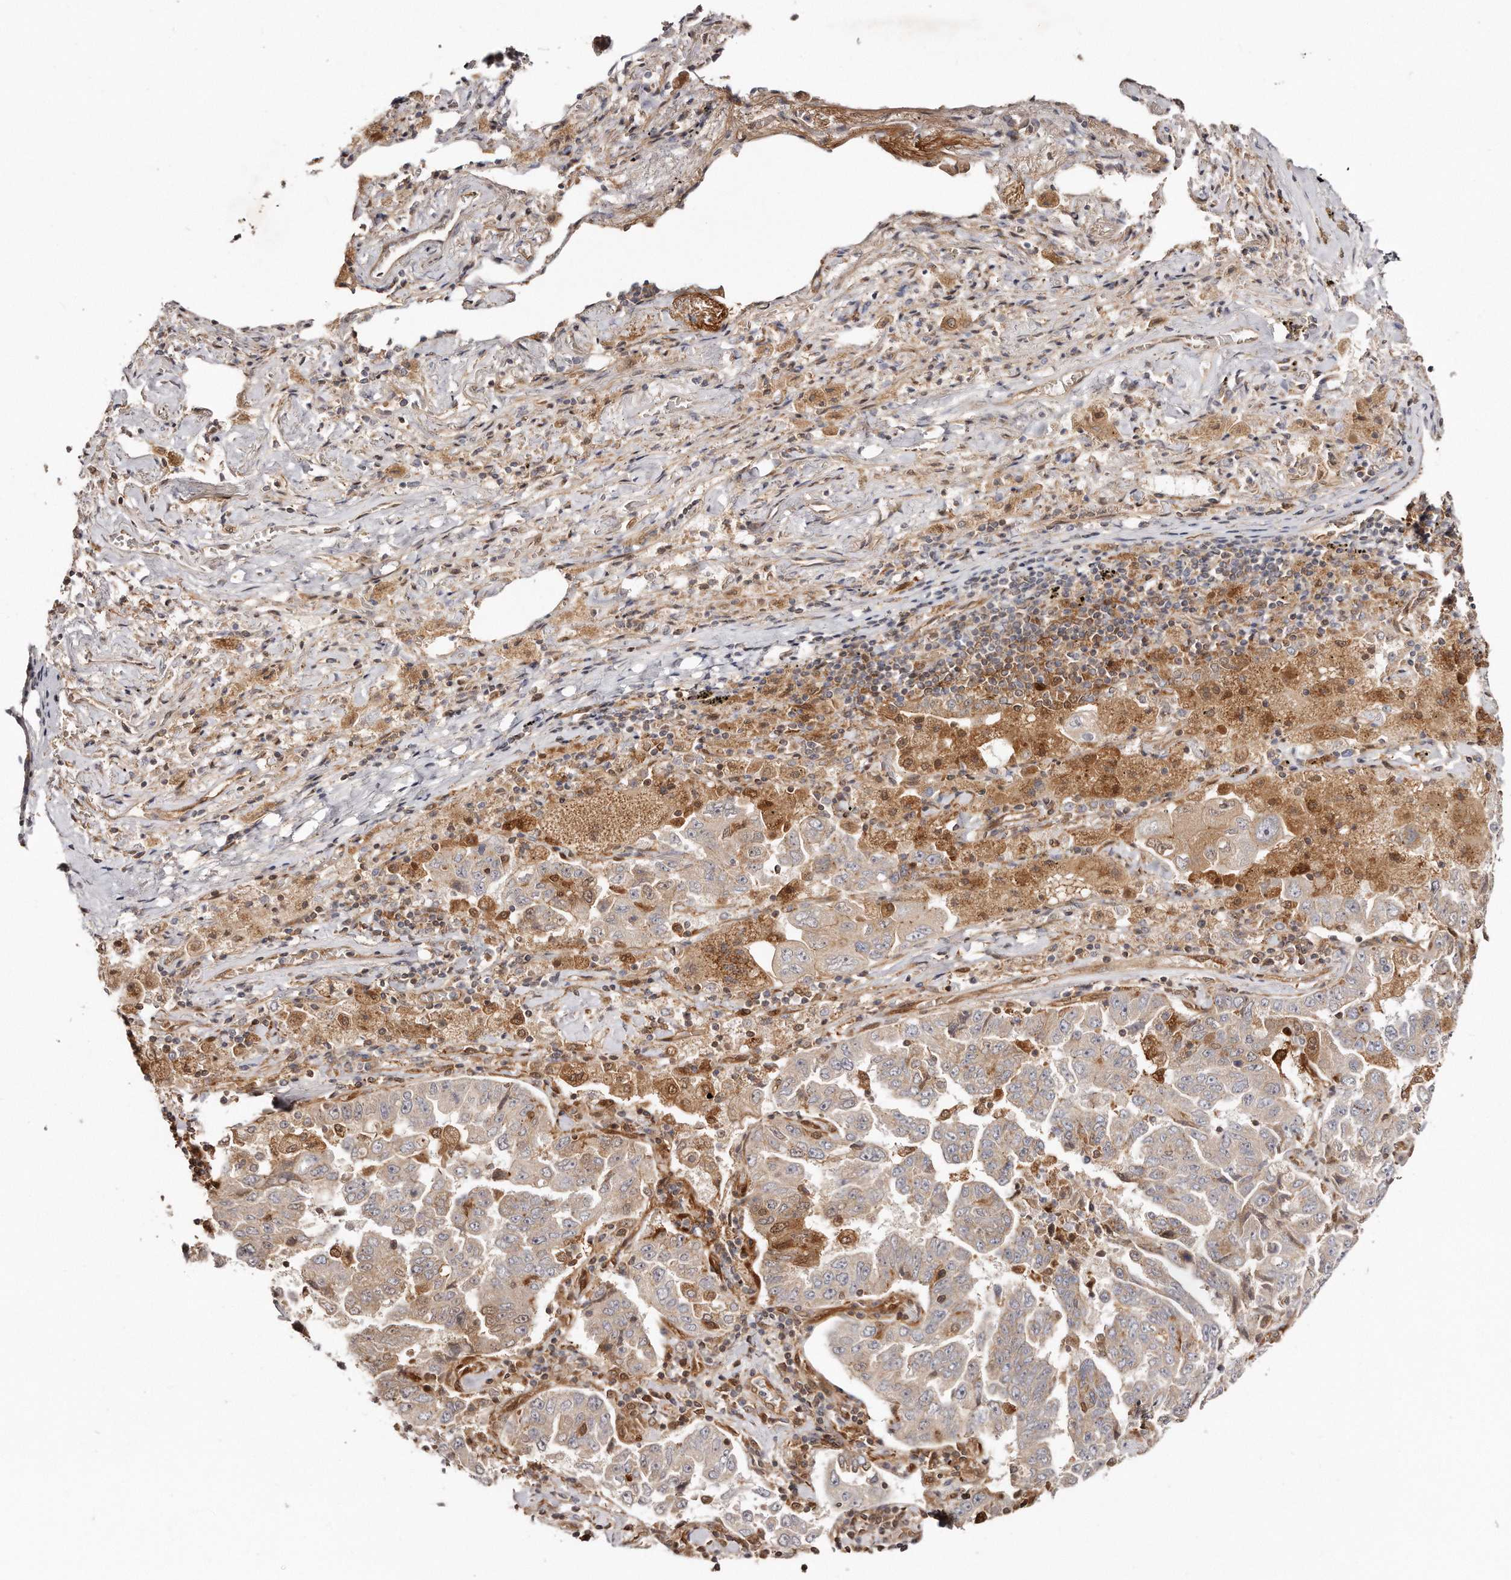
{"staining": {"intensity": "weak", "quantity": "<25%", "location": "cytoplasmic/membranous"}, "tissue": "lung cancer", "cell_type": "Tumor cells", "image_type": "cancer", "snomed": [{"axis": "morphology", "description": "Adenocarcinoma, NOS"}, {"axis": "topography", "description": "Lung"}], "caption": "Human lung cancer stained for a protein using immunohistochemistry reveals no positivity in tumor cells.", "gene": "GBP4", "patient": {"sex": "female", "age": 51}}